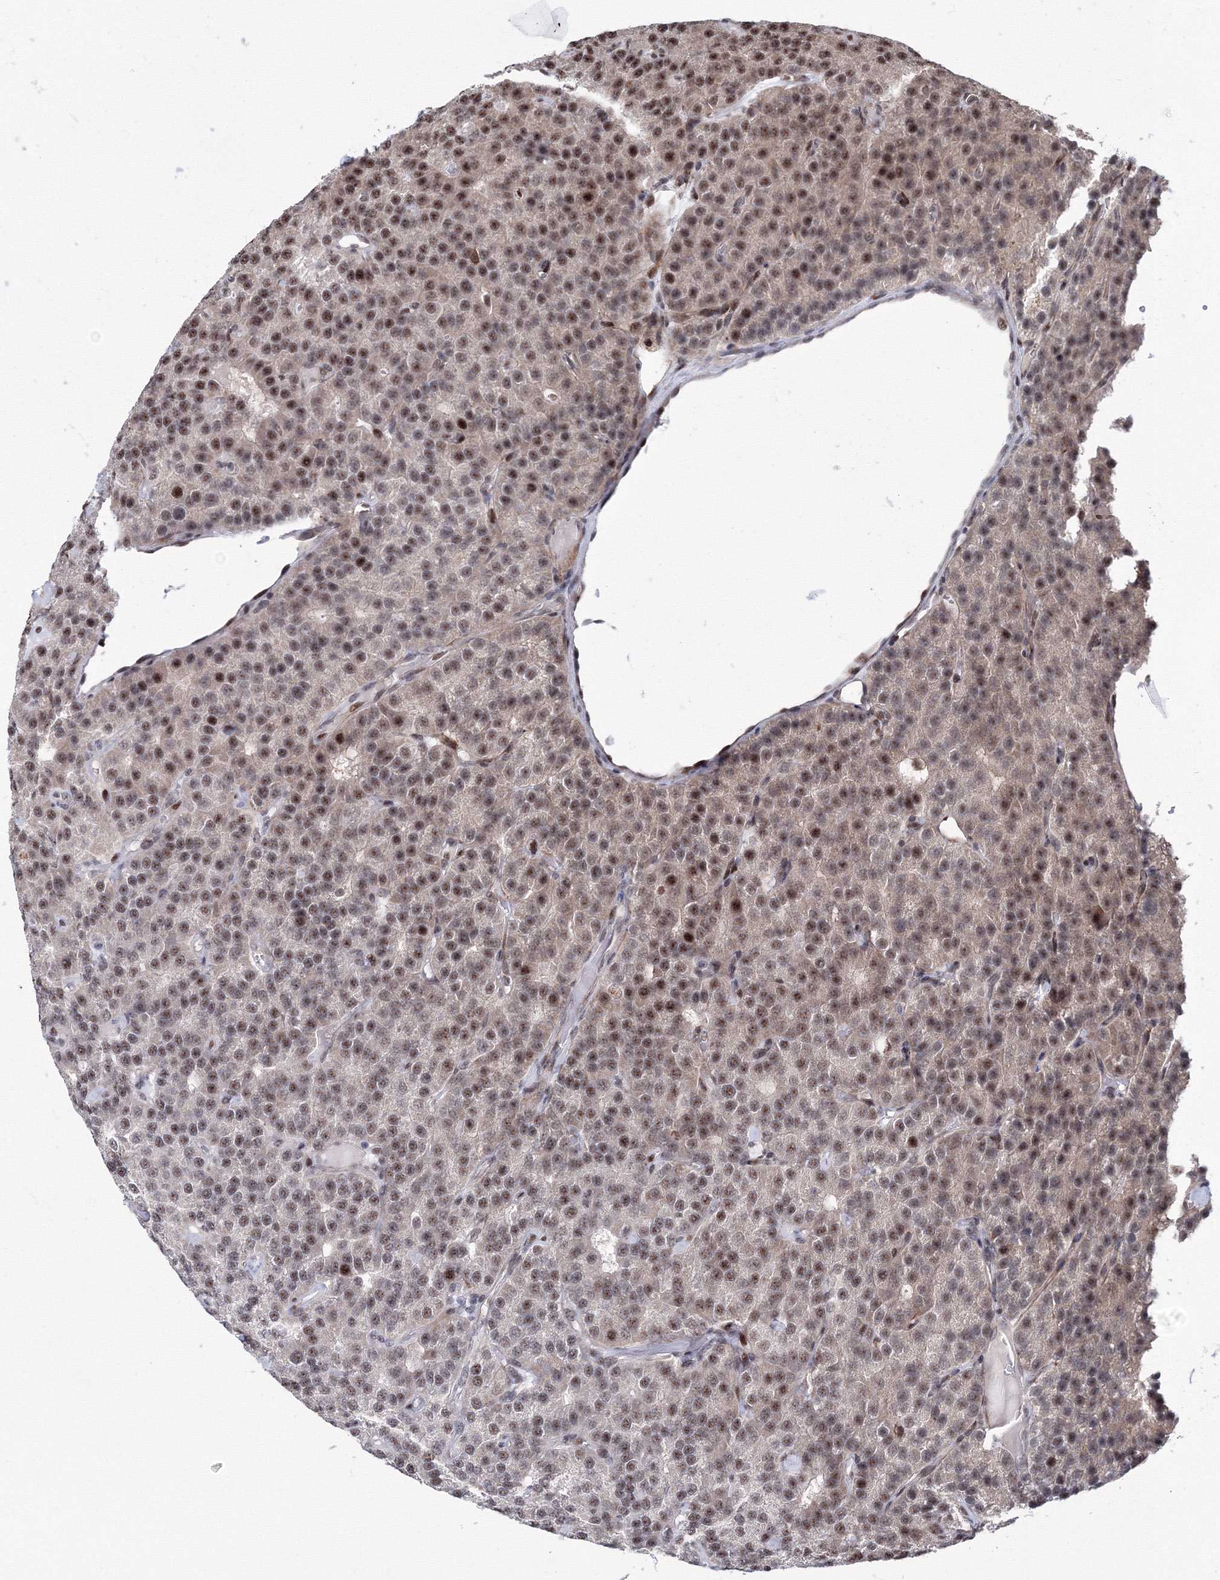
{"staining": {"intensity": "moderate", "quantity": "25%-75%", "location": "nuclear"}, "tissue": "parathyroid gland", "cell_type": "Glandular cells", "image_type": "normal", "snomed": [{"axis": "morphology", "description": "Normal tissue, NOS"}, {"axis": "morphology", "description": "Adenoma, NOS"}, {"axis": "topography", "description": "Parathyroid gland"}], "caption": "Glandular cells exhibit medium levels of moderate nuclear staining in about 25%-75% of cells in normal human parathyroid gland. (brown staining indicates protein expression, while blue staining denotes nuclei).", "gene": "TATDN2", "patient": {"sex": "female", "age": 86}}